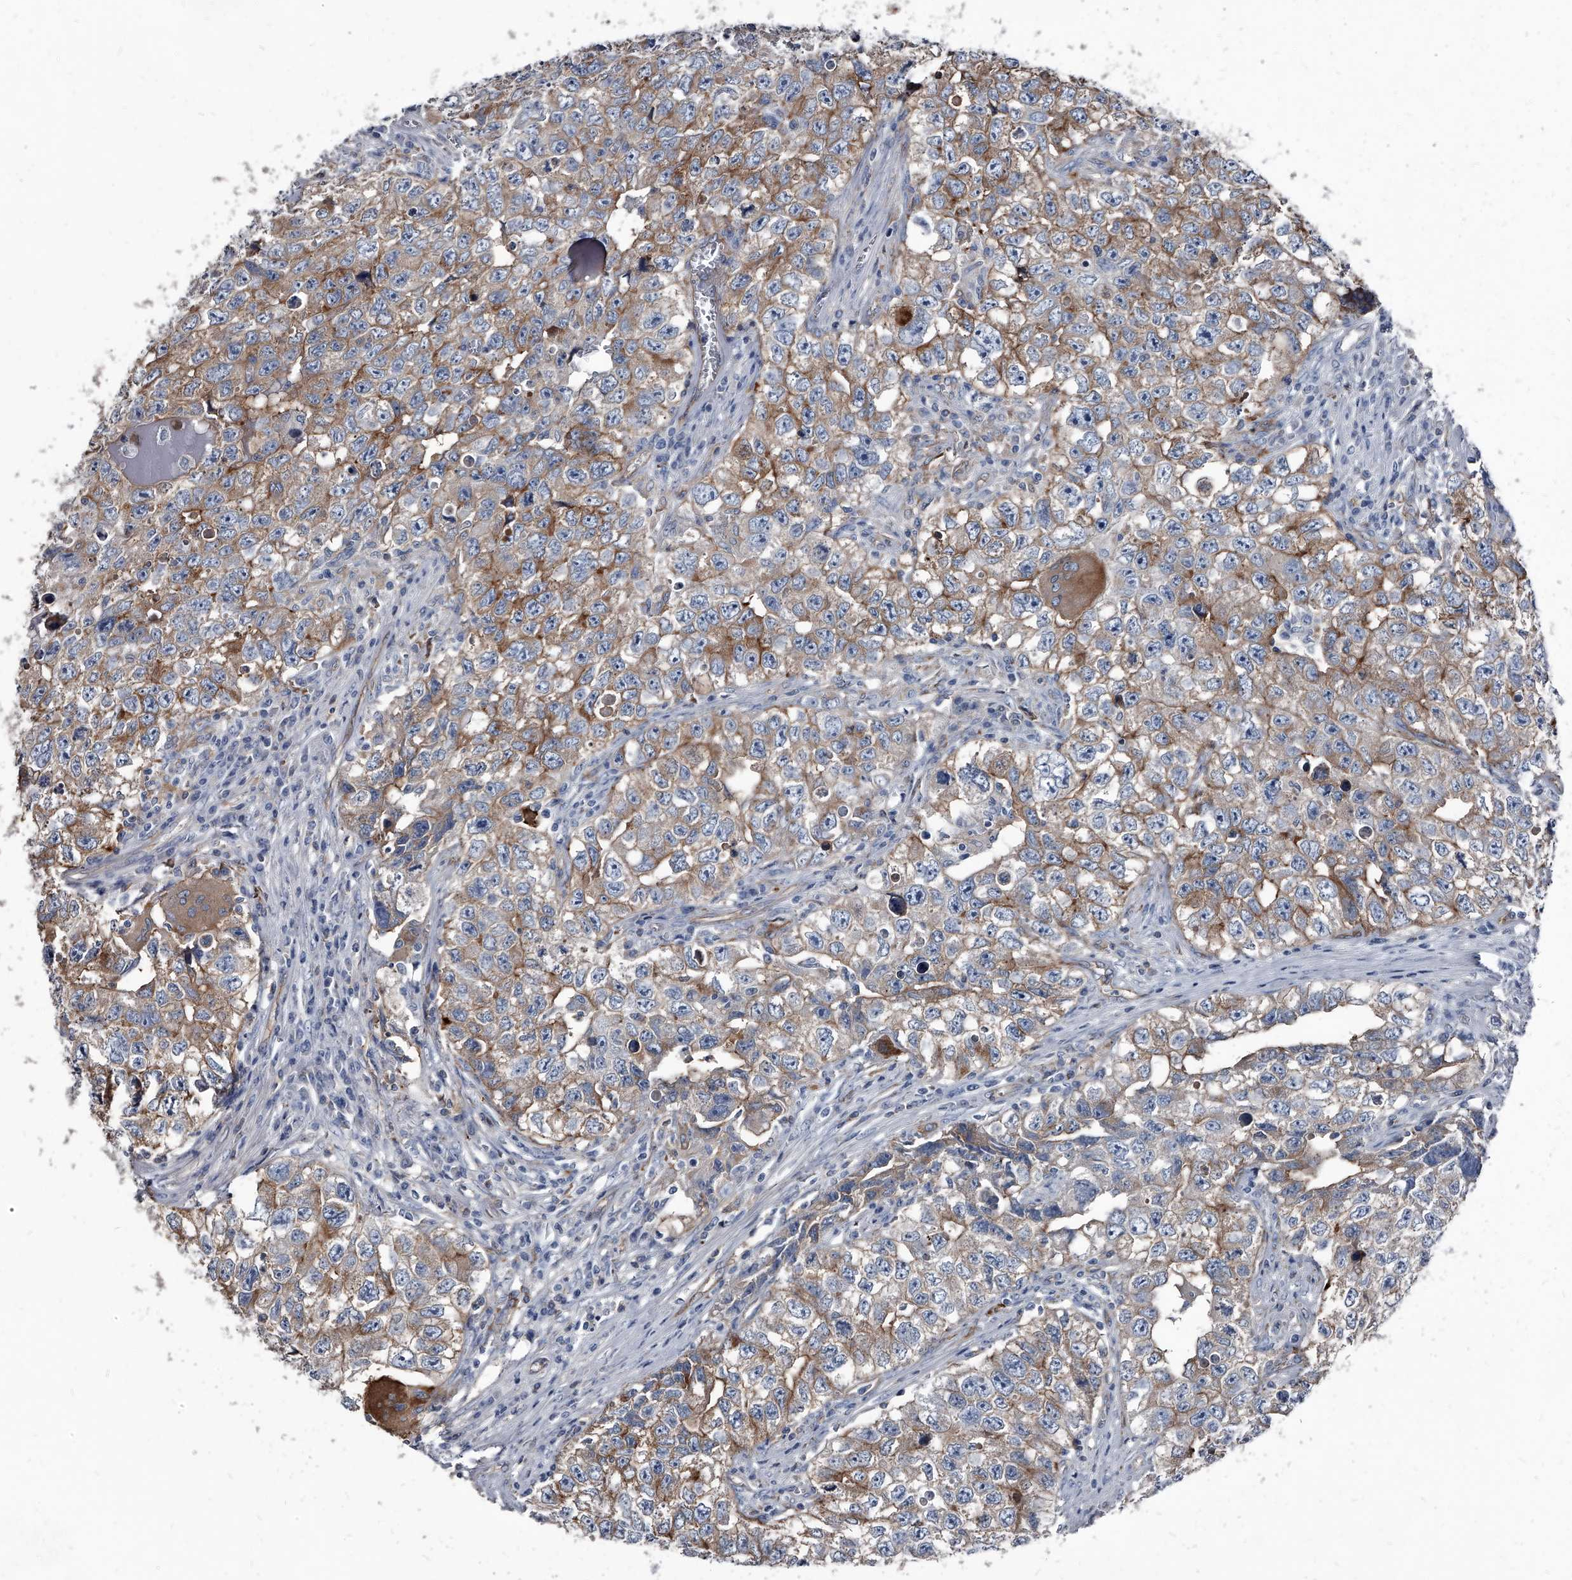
{"staining": {"intensity": "moderate", "quantity": "25%-75%", "location": "cytoplasmic/membranous"}, "tissue": "testis cancer", "cell_type": "Tumor cells", "image_type": "cancer", "snomed": [{"axis": "morphology", "description": "Seminoma, NOS"}, {"axis": "morphology", "description": "Carcinoma, Embryonal, NOS"}, {"axis": "topography", "description": "Testis"}], "caption": "About 25%-75% of tumor cells in human testis seminoma display moderate cytoplasmic/membranous protein expression as visualized by brown immunohistochemical staining.", "gene": "PGLYRP3", "patient": {"sex": "male", "age": 43}}